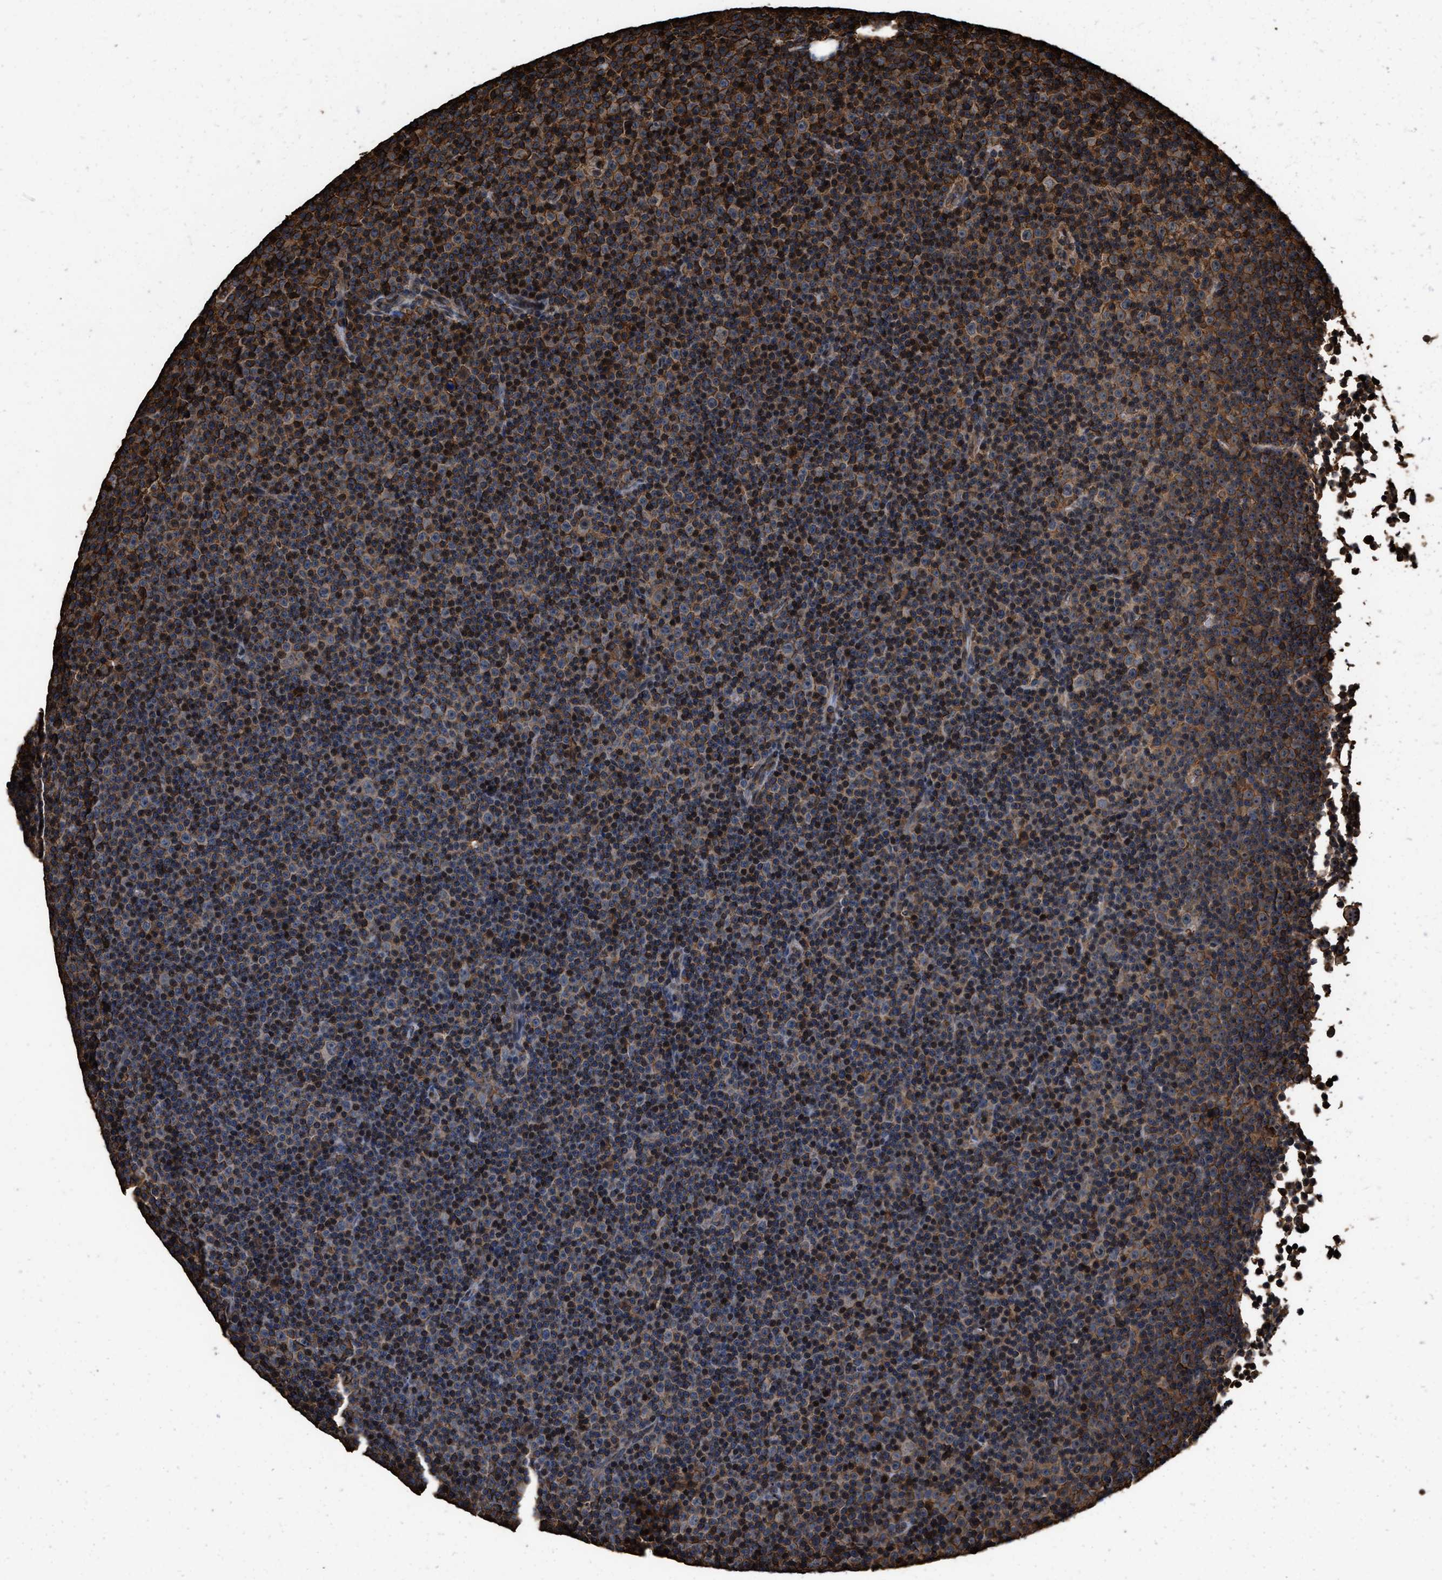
{"staining": {"intensity": "strong", "quantity": ">75%", "location": "cytoplasmic/membranous"}, "tissue": "lymphoma", "cell_type": "Tumor cells", "image_type": "cancer", "snomed": [{"axis": "morphology", "description": "Malignant lymphoma, non-Hodgkin's type, Low grade"}, {"axis": "topography", "description": "Lymph node"}], "caption": "About >75% of tumor cells in malignant lymphoma, non-Hodgkin's type (low-grade) display strong cytoplasmic/membranous protein expression as visualized by brown immunohistochemical staining.", "gene": "KBTBD2", "patient": {"sex": "female", "age": 67}}